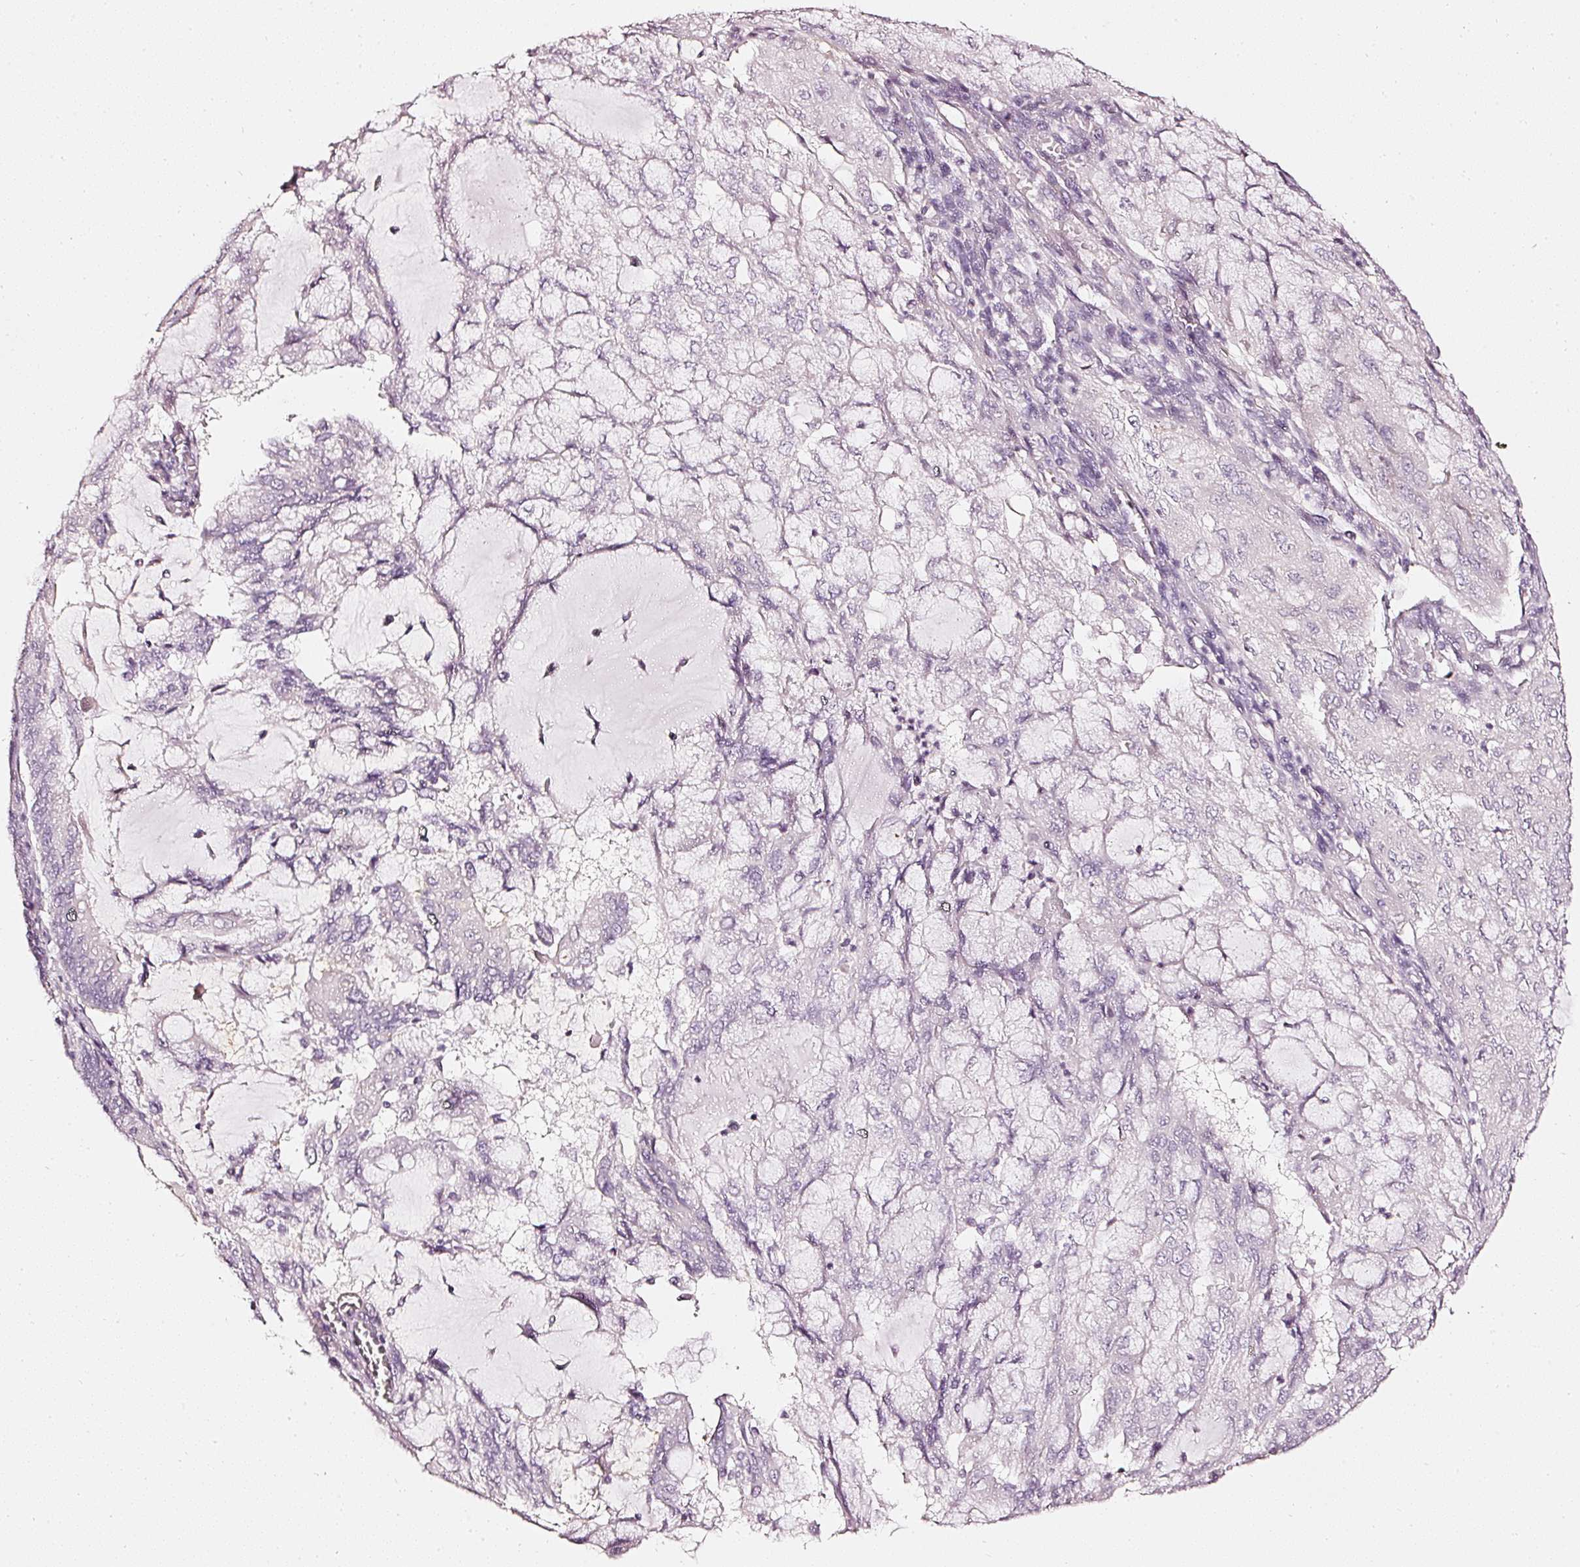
{"staining": {"intensity": "negative", "quantity": "none", "location": "none"}, "tissue": "endometrial cancer", "cell_type": "Tumor cells", "image_type": "cancer", "snomed": [{"axis": "morphology", "description": "Adenocarcinoma, NOS"}, {"axis": "topography", "description": "Endometrium"}], "caption": "DAB (3,3'-diaminobenzidine) immunohistochemical staining of endometrial cancer displays no significant expression in tumor cells.", "gene": "CNP", "patient": {"sex": "female", "age": 81}}